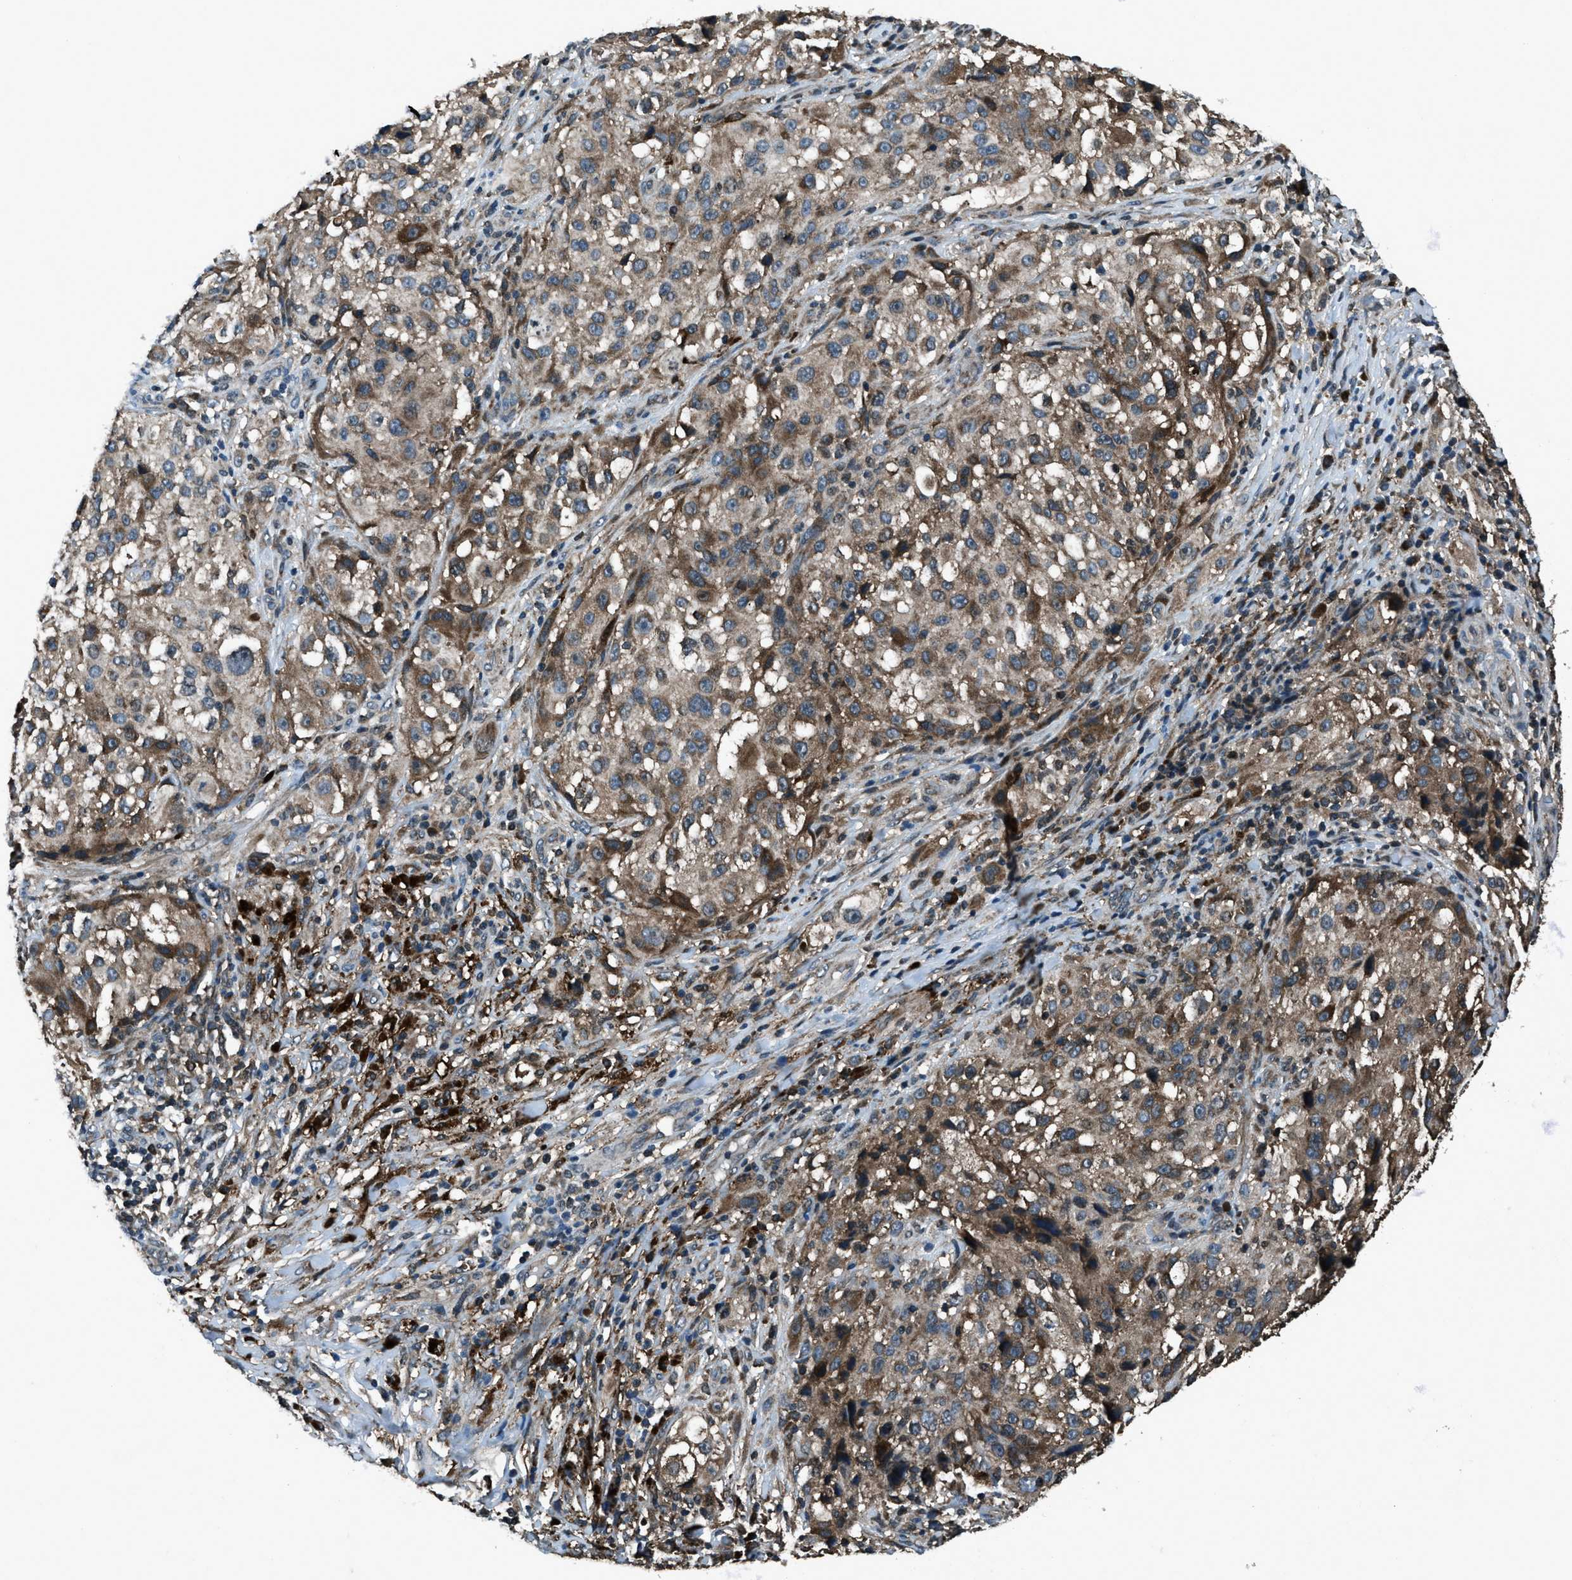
{"staining": {"intensity": "moderate", "quantity": ">75%", "location": "cytoplasmic/membranous"}, "tissue": "melanoma", "cell_type": "Tumor cells", "image_type": "cancer", "snomed": [{"axis": "morphology", "description": "Necrosis, NOS"}, {"axis": "morphology", "description": "Malignant melanoma, NOS"}, {"axis": "topography", "description": "Skin"}], "caption": "High-magnification brightfield microscopy of melanoma stained with DAB (brown) and counterstained with hematoxylin (blue). tumor cells exhibit moderate cytoplasmic/membranous staining is present in approximately>75% of cells.", "gene": "TRIM4", "patient": {"sex": "female", "age": 87}}